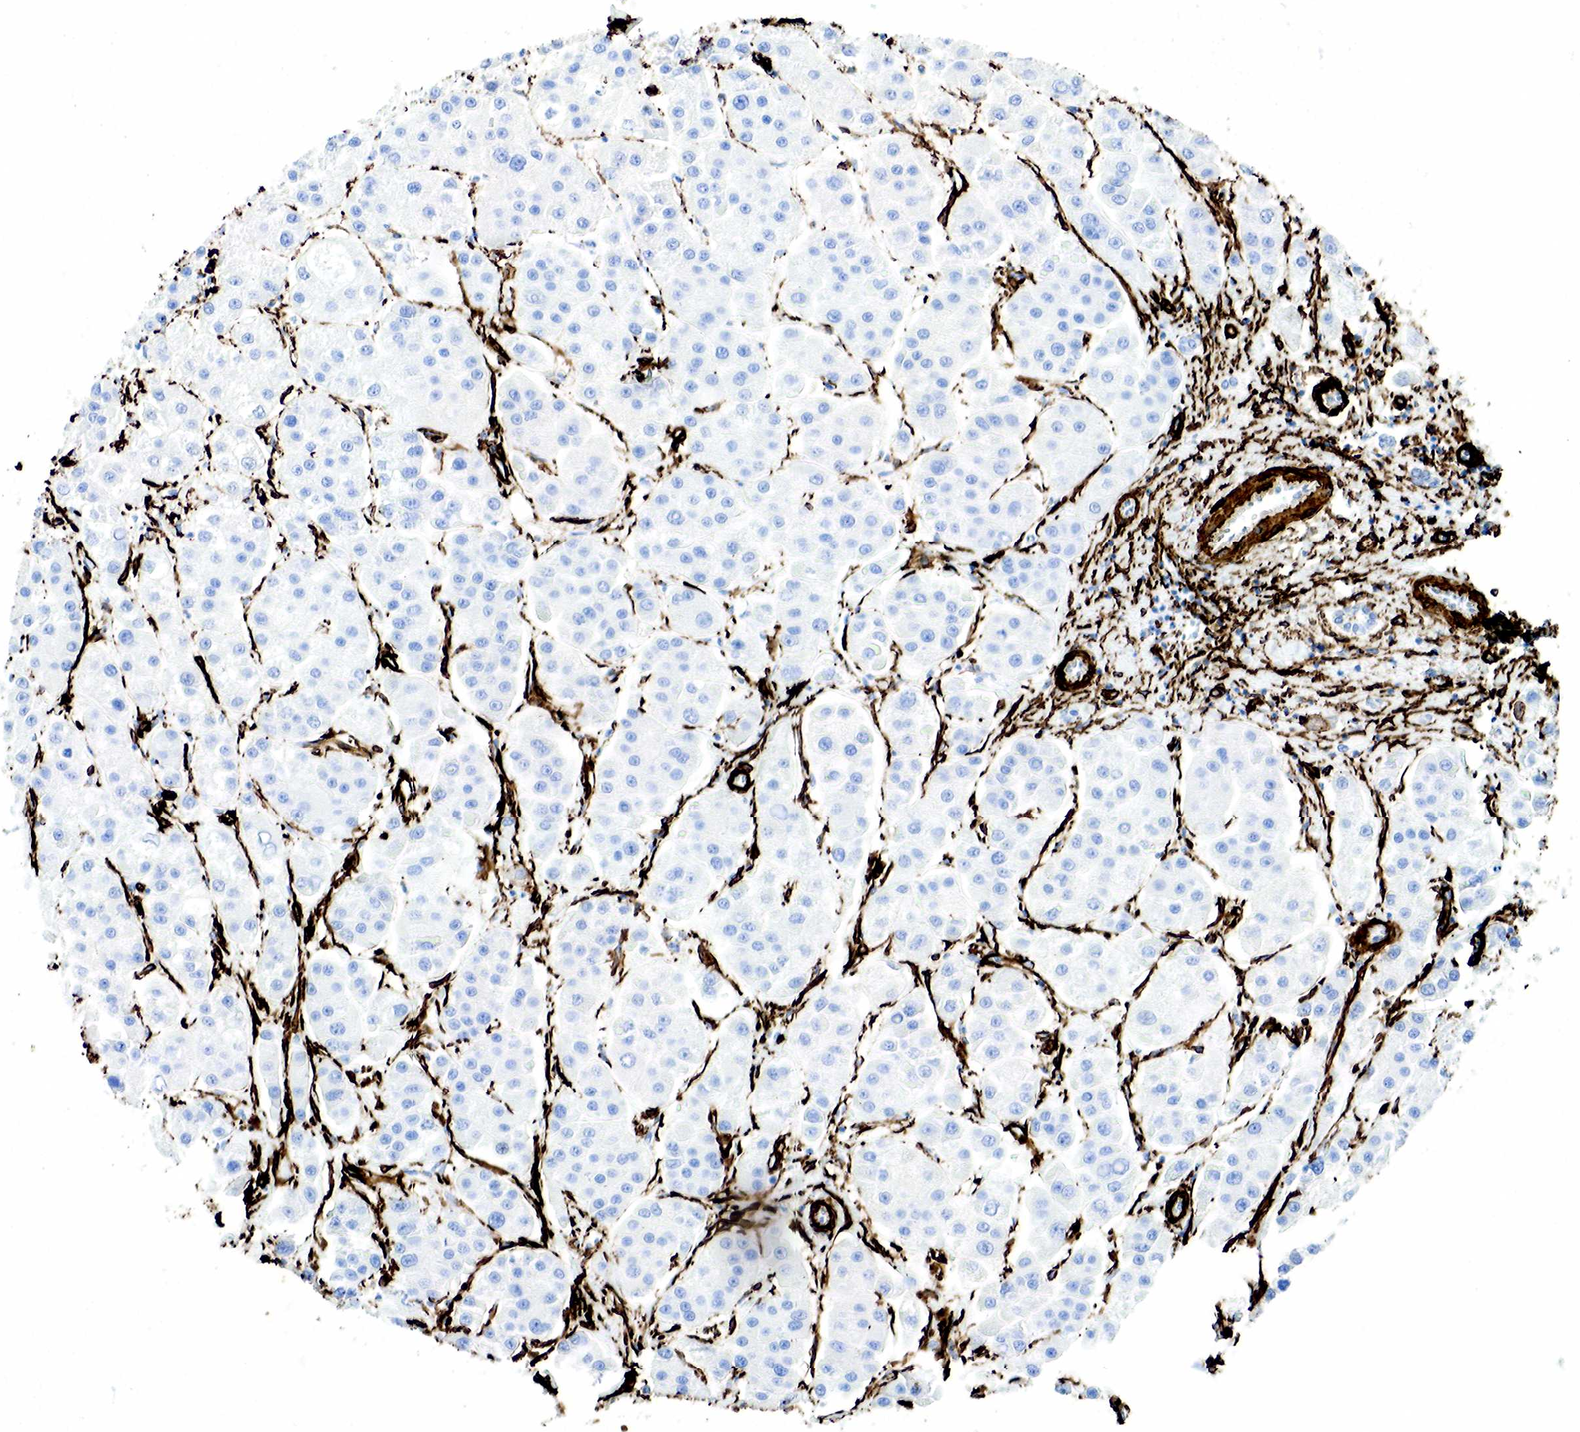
{"staining": {"intensity": "negative", "quantity": "none", "location": "none"}, "tissue": "liver cancer", "cell_type": "Tumor cells", "image_type": "cancer", "snomed": [{"axis": "morphology", "description": "Carcinoma, Hepatocellular, NOS"}, {"axis": "topography", "description": "Liver"}], "caption": "Photomicrograph shows no significant protein expression in tumor cells of liver cancer (hepatocellular carcinoma).", "gene": "ACTA2", "patient": {"sex": "female", "age": 85}}